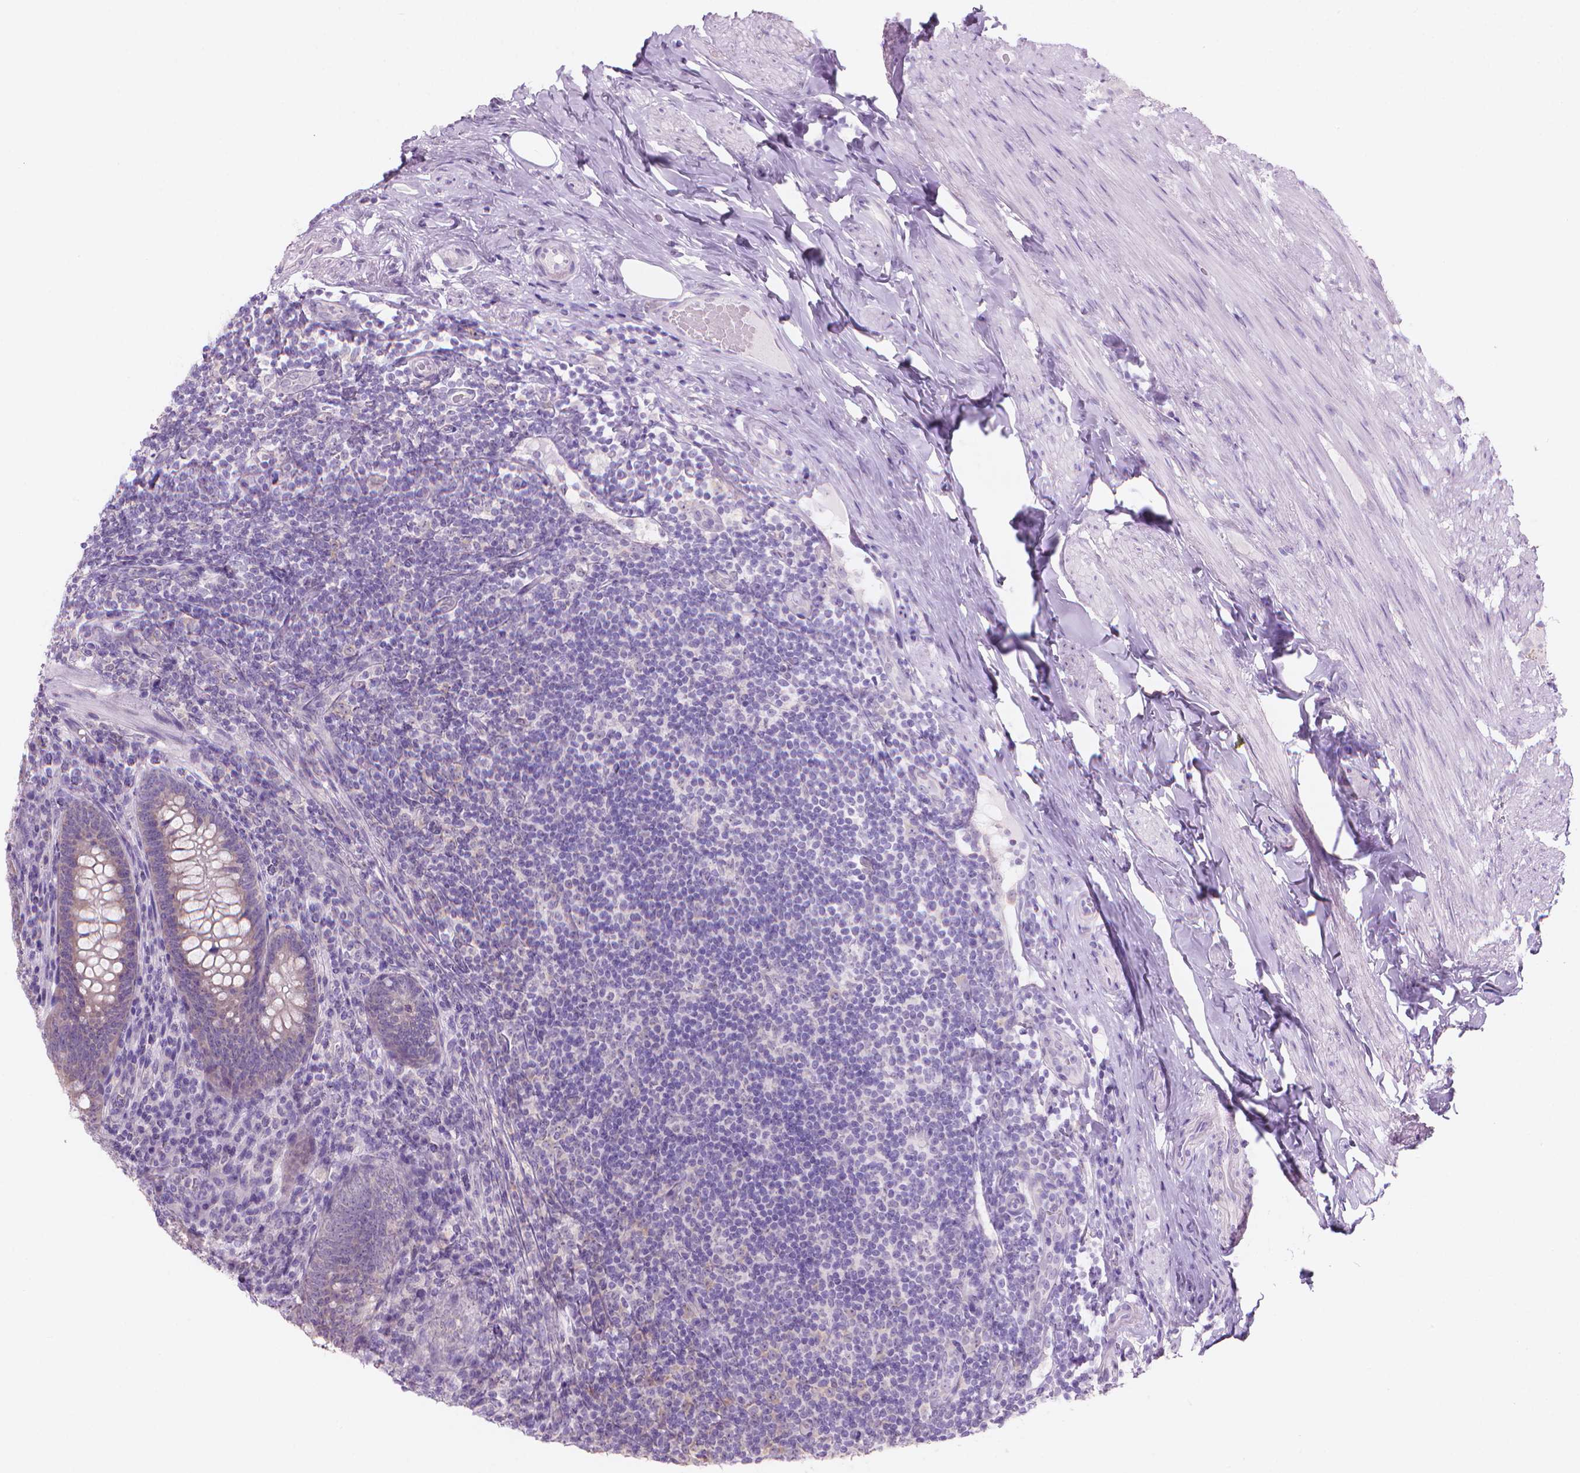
{"staining": {"intensity": "weak", "quantity": "25%-75%", "location": "cytoplasmic/membranous"}, "tissue": "appendix", "cell_type": "Glandular cells", "image_type": "normal", "snomed": [{"axis": "morphology", "description": "Normal tissue, NOS"}, {"axis": "topography", "description": "Appendix"}], "caption": "IHC (DAB (3,3'-diaminobenzidine)) staining of normal human appendix demonstrates weak cytoplasmic/membranous protein positivity in approximately 25%-75% of glandular cells. The protein is stained brown, and the nuclei are stained in blue (DAB (3,3'-diaminobenzidine) IHC with brightfield microscopy, high magnification).", "gene": "ENSG00000187186", "patient": {"sex": "male", "age": 47}}